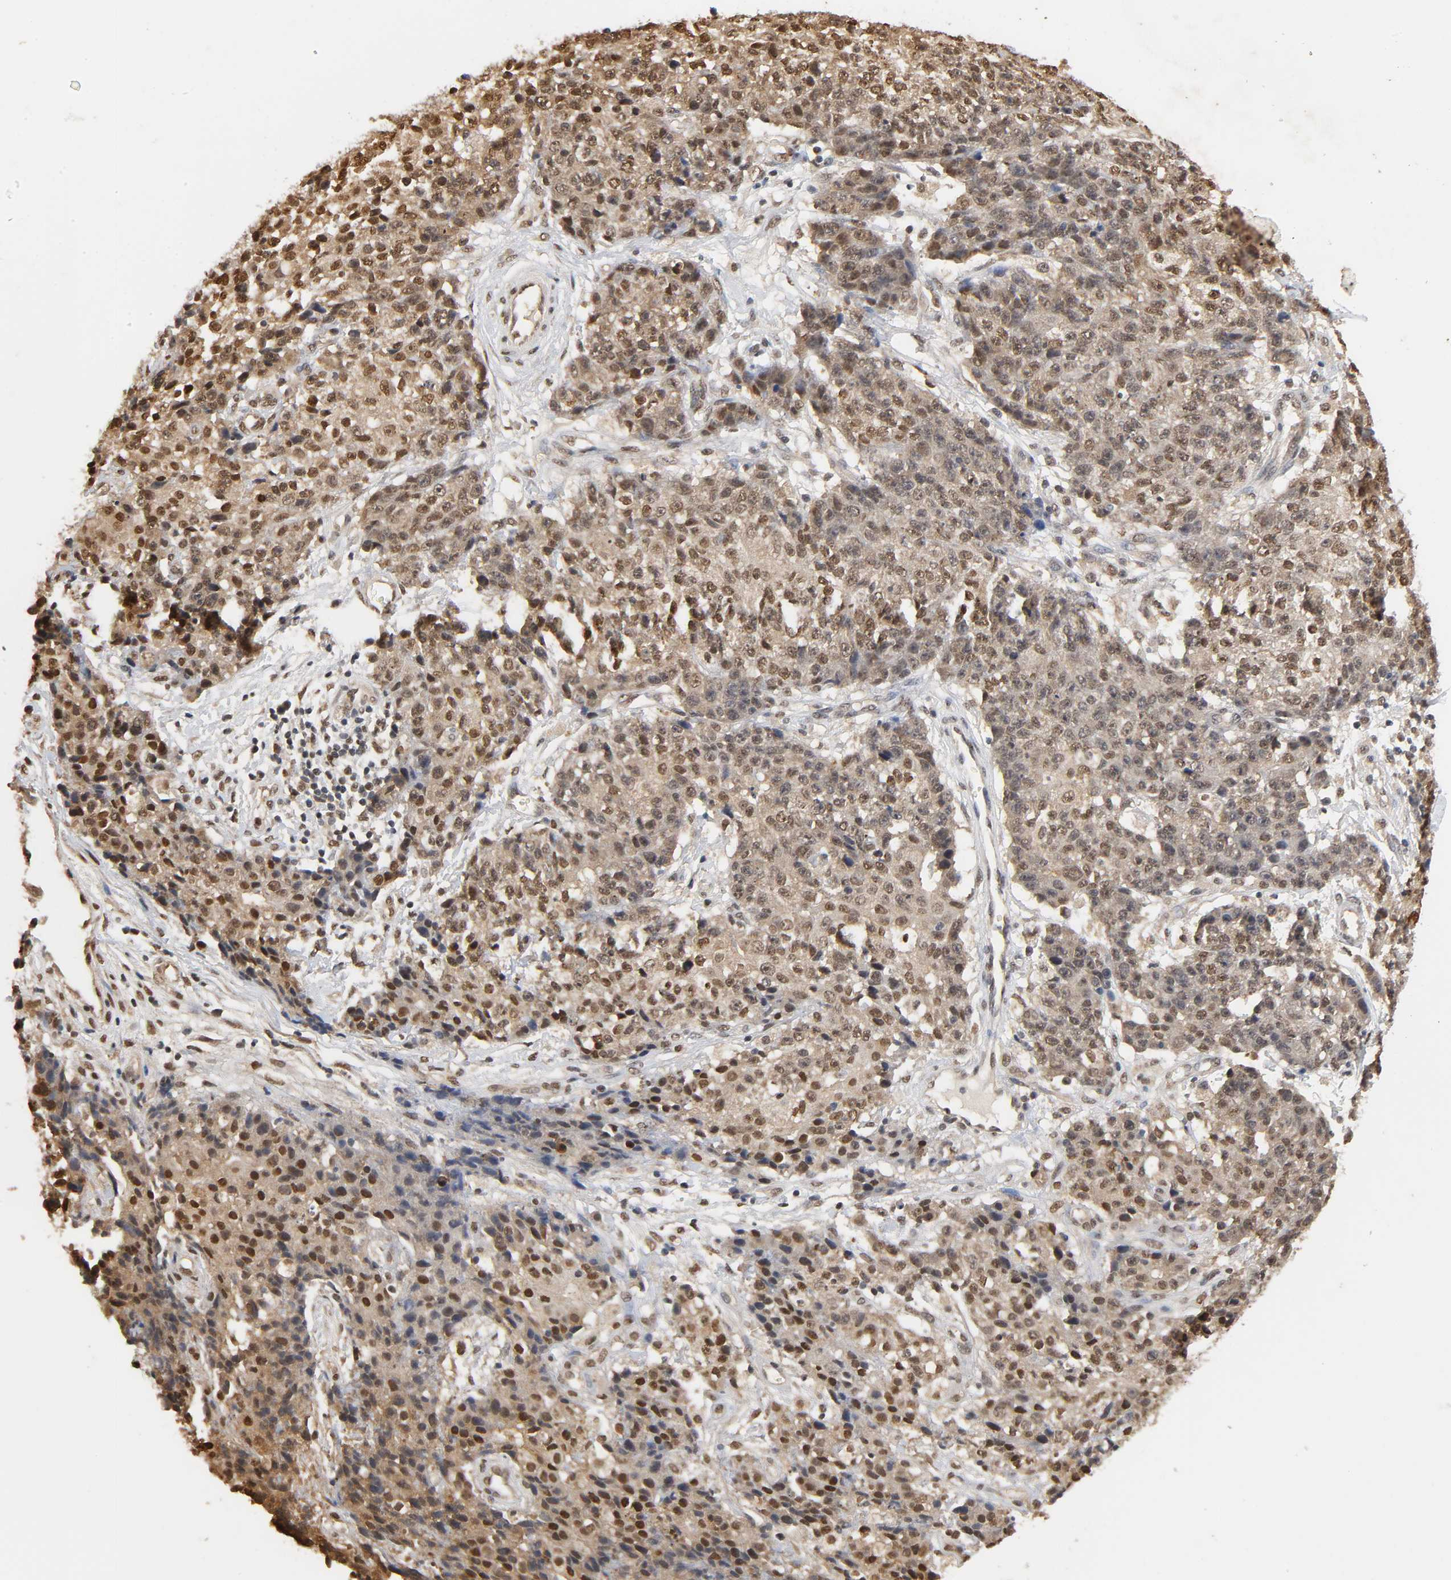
{"staining": {"intensity": "moderate", "quantity": "25%-75%", "location": "cytoplasmic/membranous,nuclear"}, "tissue": "ovarian cancer", "cell_type": "Tumor cells", "image_type": "cancer", "snomed": [{"axis": "morphology", "description": "Carcinoma, endometroid"}, {"axis": "topography", "description": "Ovary"}], "caption": "An image showing moderate cytoplasmic/membranous and nuclear positivity in approximately 25%-75% of tumor cells in ovarian endometroid carcinoma, as visualized by brown immunohistochemical staining.", "gene": "UBC", "patient": {"sex": "female", "age": 42}}